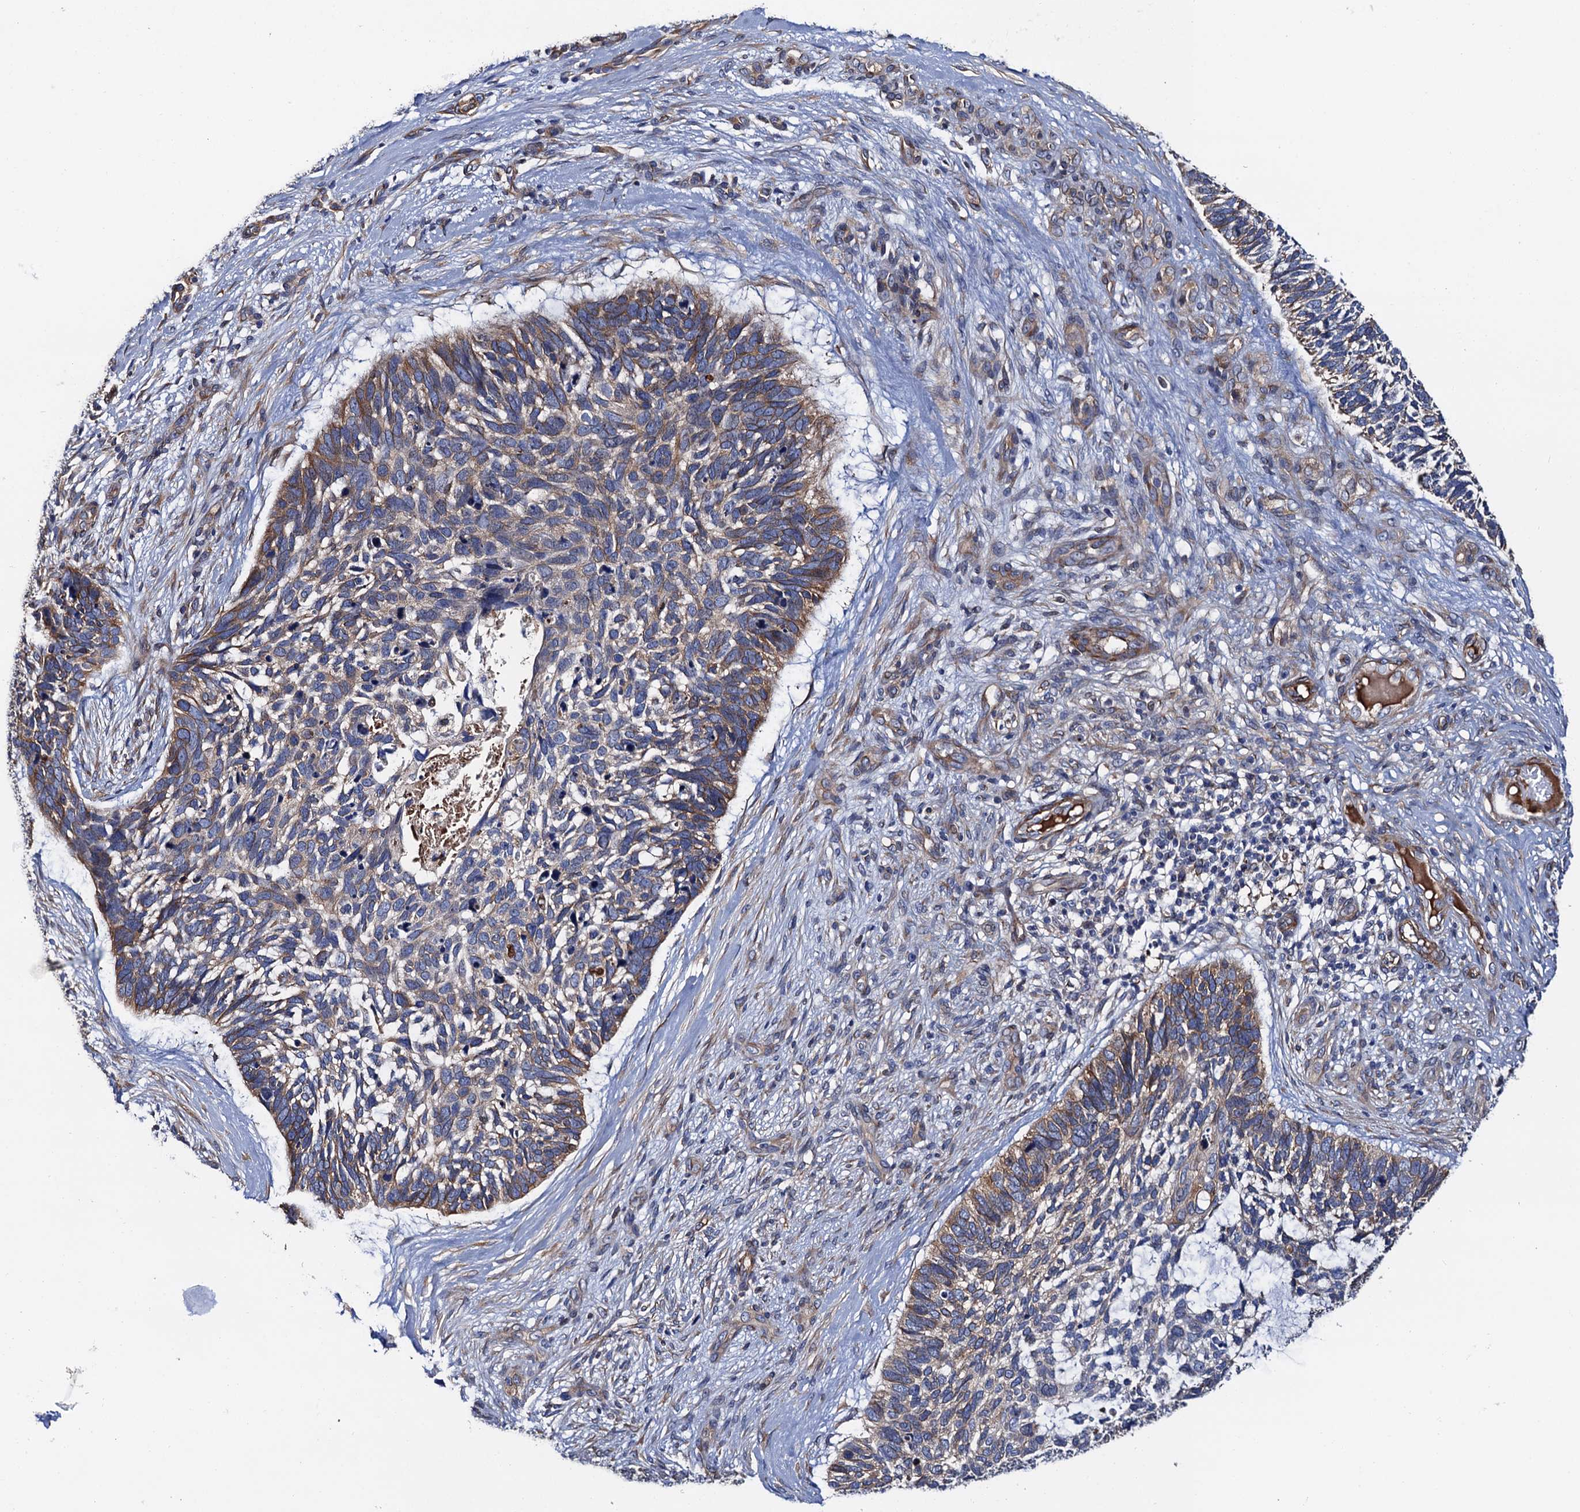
{"staining": {"intensity": "moderate", "quantity": "25%-75%", "location": "cytoplasmic/membranous"}, "tissue": "skin cancer", "cell_type": "Tumor cells", "image_type": "cancer", "snomed": [{"axis": "morphology", "description": "Basal cell carcinoma"}, {"axis": "topography", "description": "Skin"}], "caption": "Immunohistochemistry (DAB) staining of human basal cell carcinoma (skin) displays moderate cytoplasmic/membranous protein positivity in about 25%-75% of tumor cells. The protein is stained brown, and the nuclei are stained in blue (DAB (3,3'-diaminobenzidine) IHC with brightfield microscopy, high magnification).", "gene": "ZDHHC18", "patient": {"sex": "male", "age": 88}}